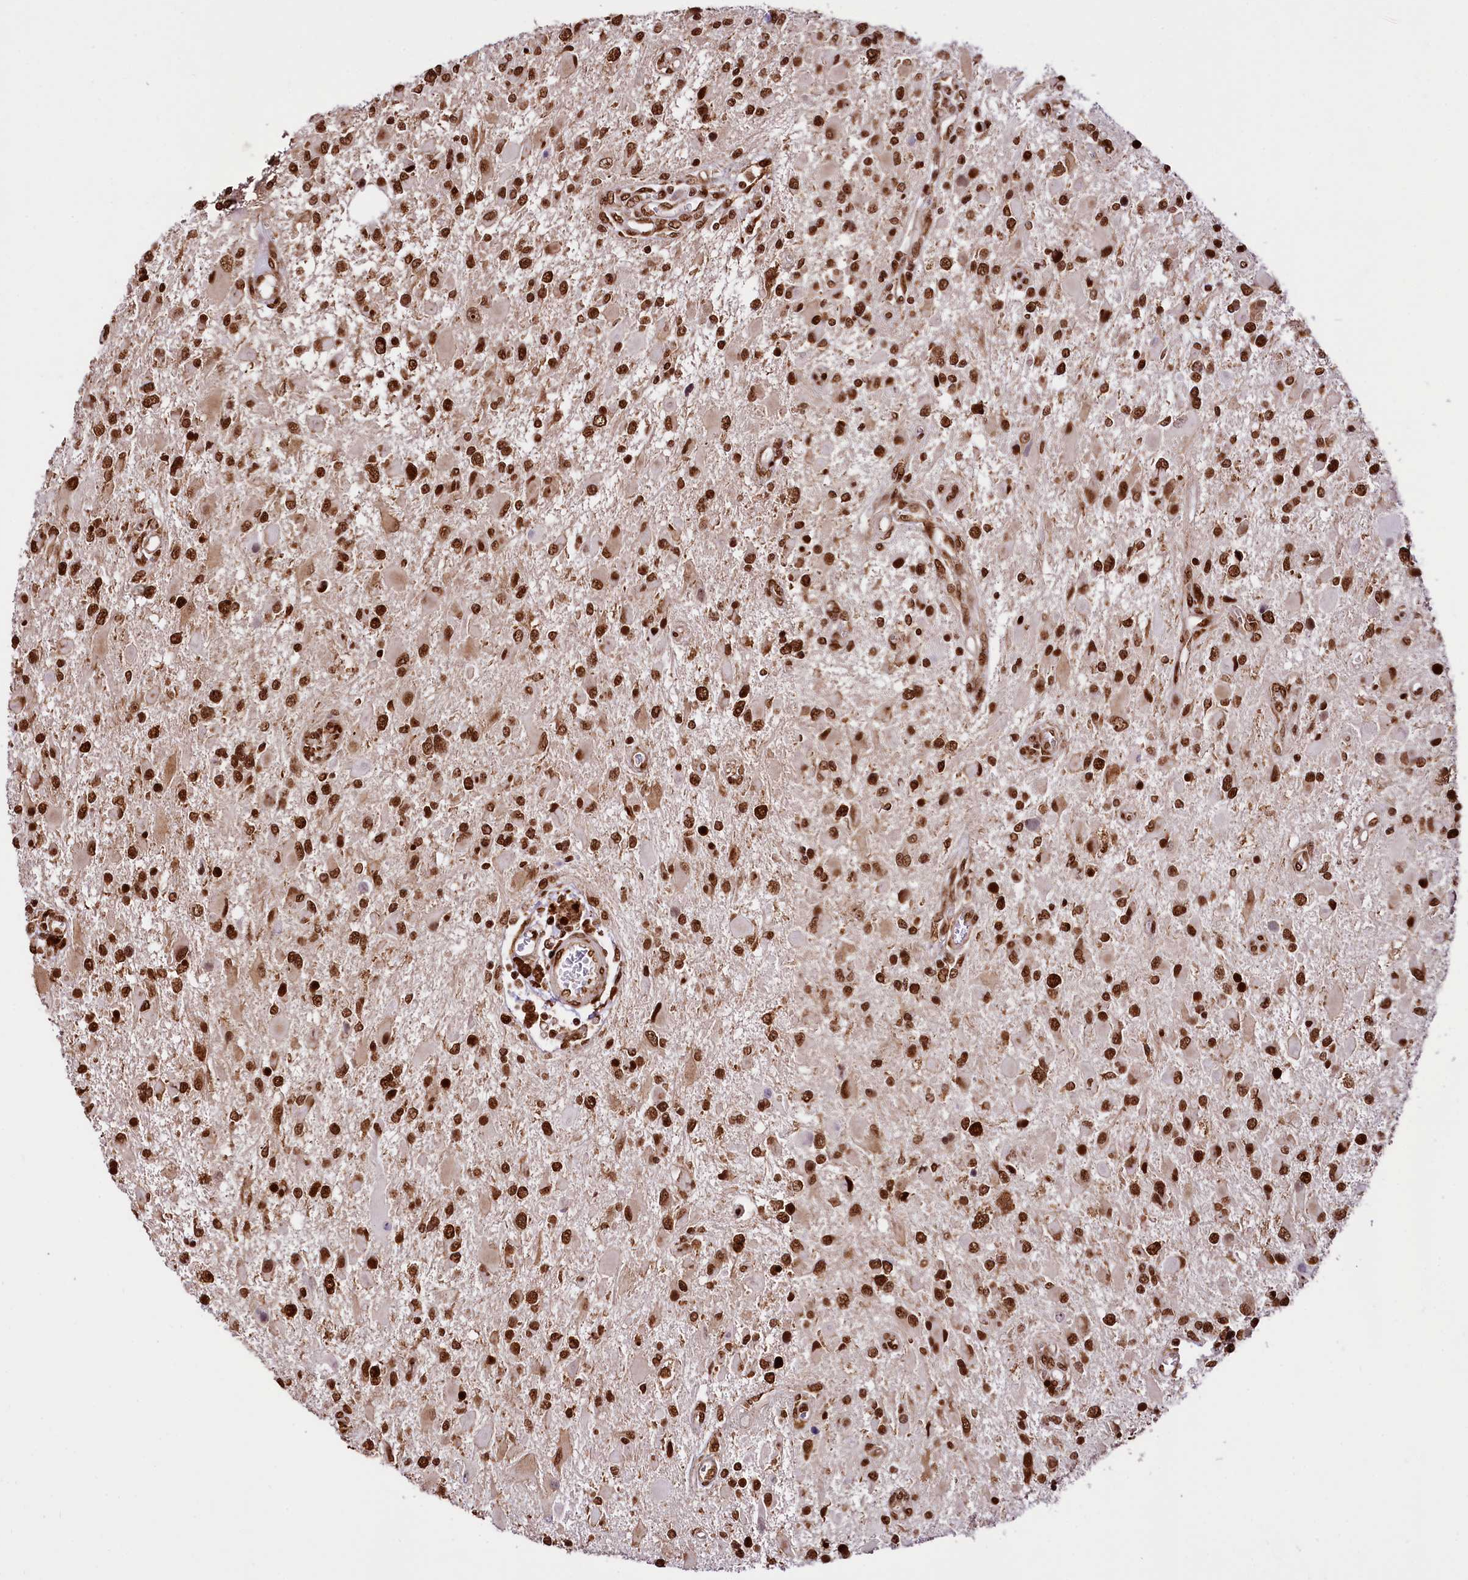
{"staining": {"intensity": "strong", "quantity": ">75%", "location": "nuclear"}, "tissue": "glioma", "cell_type": "Tumor cells", "image_type": "cancer", "snomed": [{"axis": "morphology", "description": "Glioma, malignant, High grade"}, {"axis": "topography", "description": "Brain"}], "caption": "This is an image of immunohistochemistry (IHC) staining of glioma, which shows strong expression in the nuclear of tumor cells.", "gene": "PDS5B", "patient": {"sex": "male", "age": 53}}